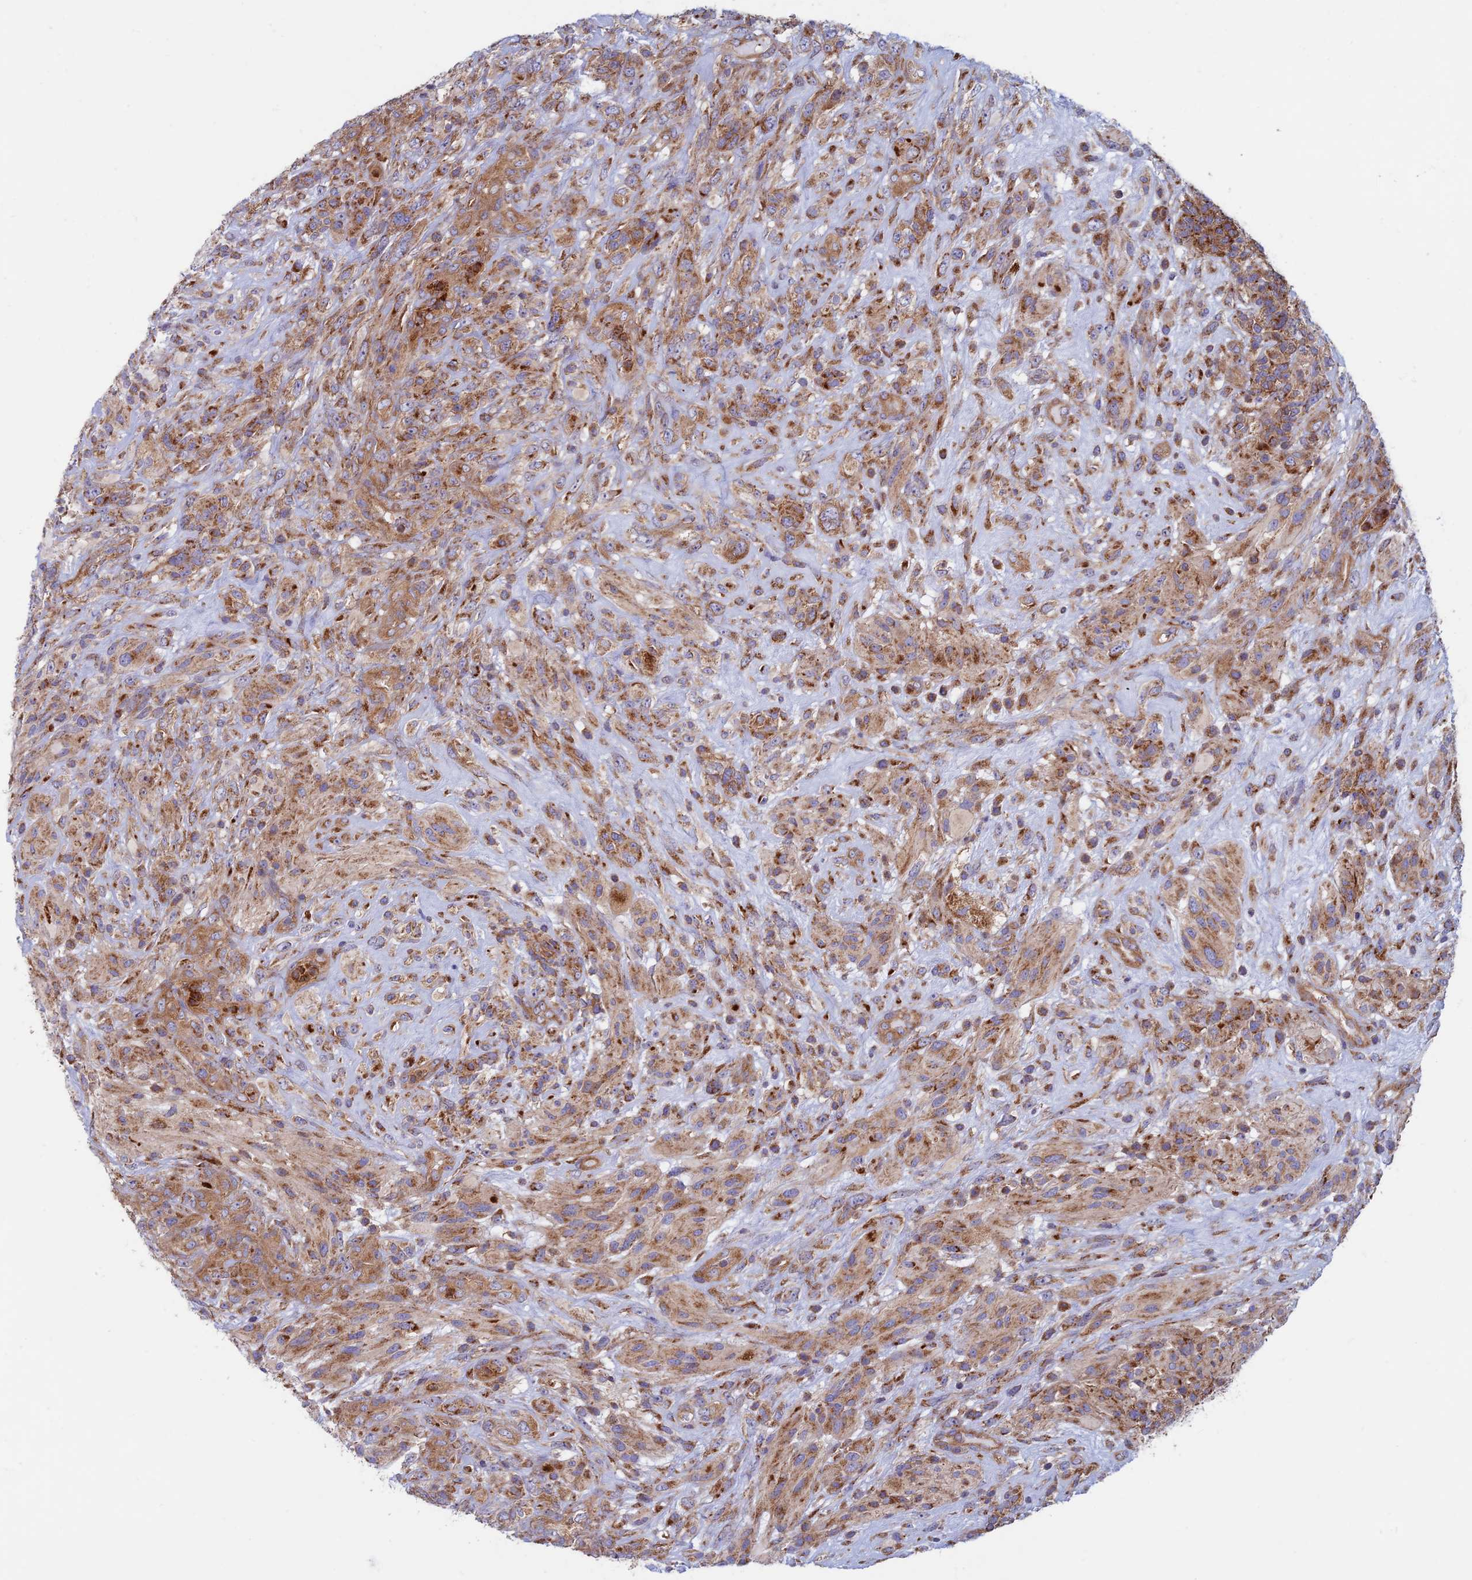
{"staining": {"intensity": "moderate", "quantity": "25%-75%", "location": "cytoplasmic/membranous"}, "tissue": "glioma", "cell_type": "Tumor cells", "image_type": "cancer", "snomed": [{"axis": "morphology", "description": "Glioma, malignant, High grade"}, {"axis": "topography", "description": "Brain"}], "caption": "The photomicrograph displays immunohistochemical staining of glioma. There is moderate cytoplasmic/membranous positivity is appreciated in about 25%-75% of tumor cells.", "gene": "DNM1L", "patient": {"sex": "male", "age": 61}}